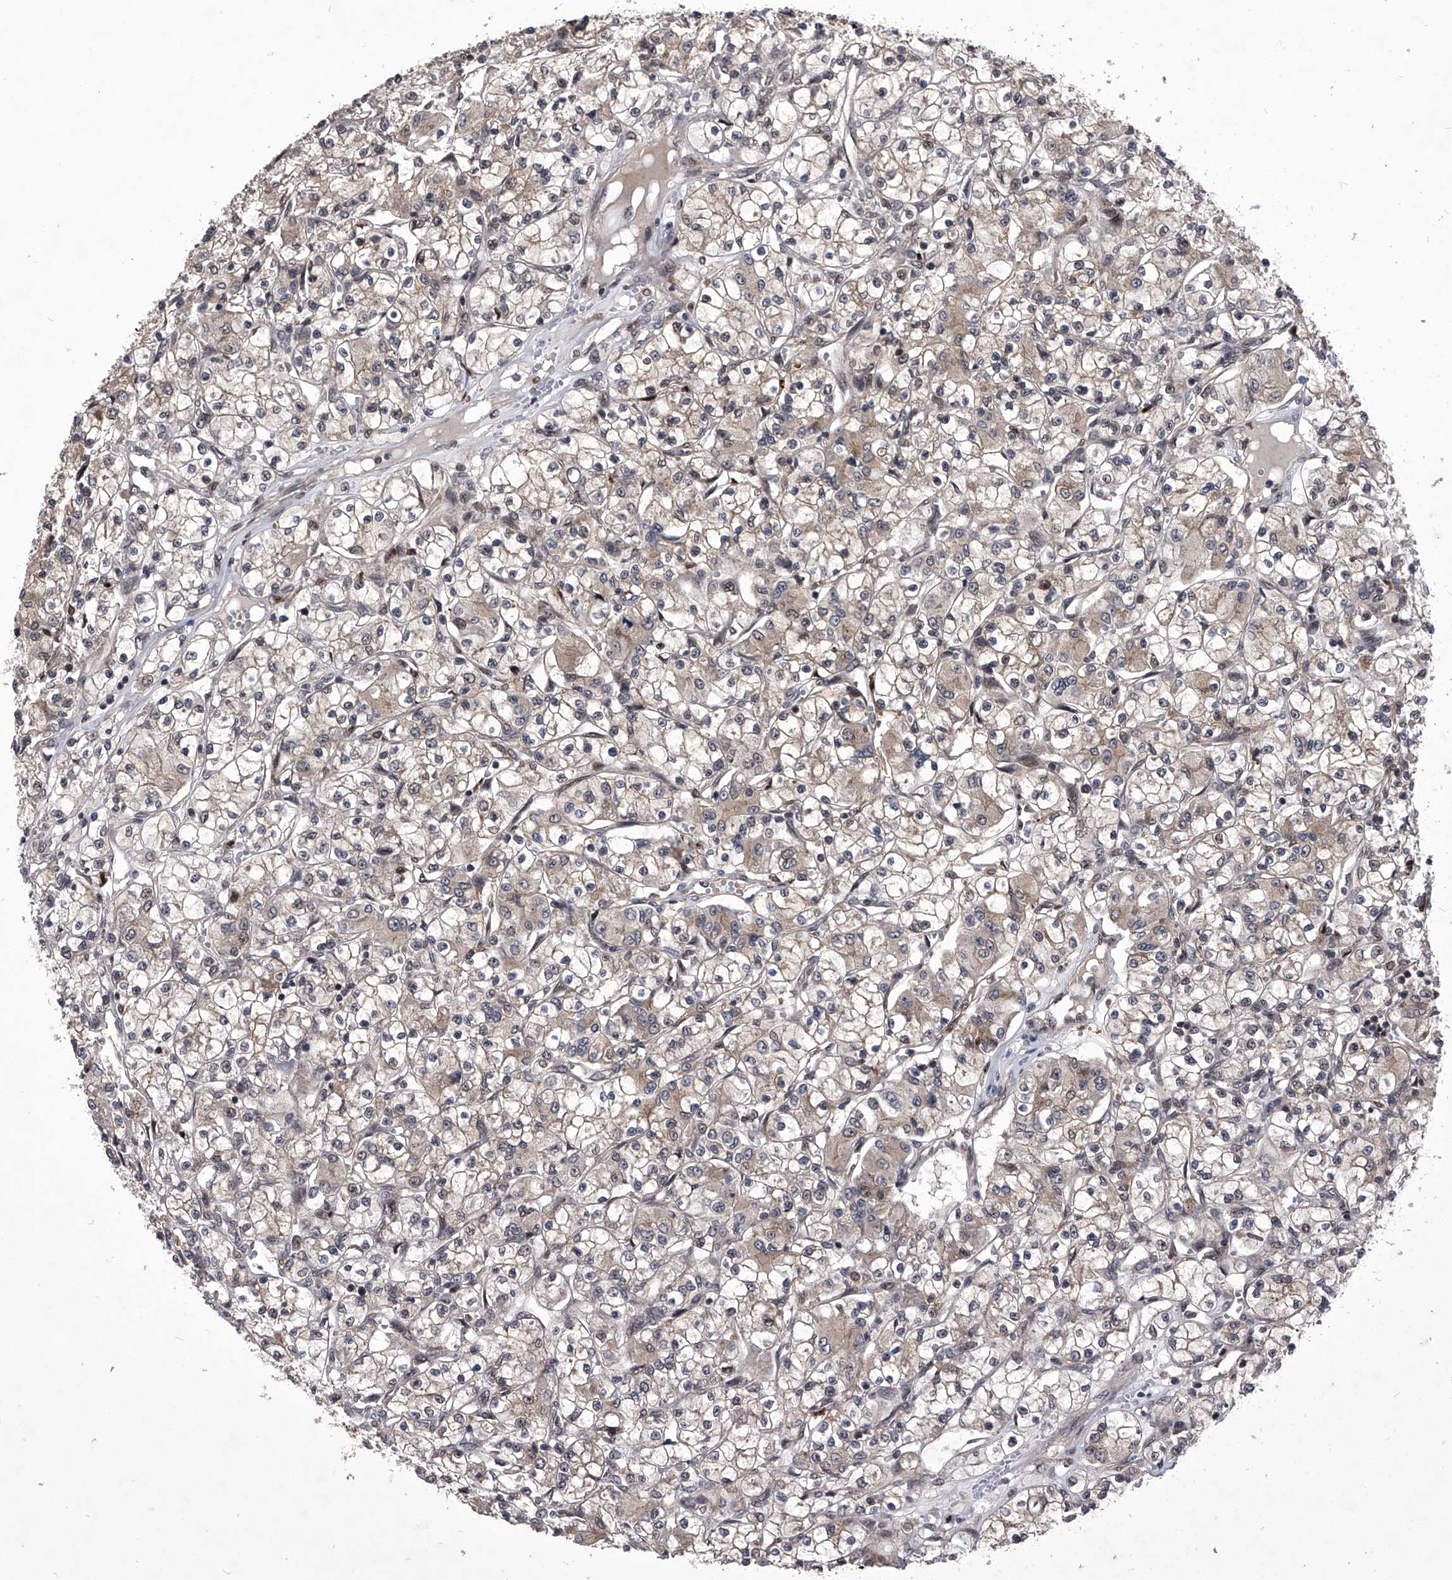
{"staining": {"intensity": "weak", "quantity": "<25%", "location": "cytoplasmic/membranous"}, "tissue": "renal cancer", "cell_type": "Tumor cells", "image_type": "cancer", "snomed": [{"axis": "morphology", "description": "Adenocarcinoma, NOS"}, {"axis": "topography", "description": "Kidney"}], "caption": "High power microscopy histopathology image of an immunohistochemistry histopathology image of renal cancer (adenocarcinoma), revealing no significant expression in tumor cells.", "gene": "CMTR1", "patient": {"sex": "female", "age": 59}}